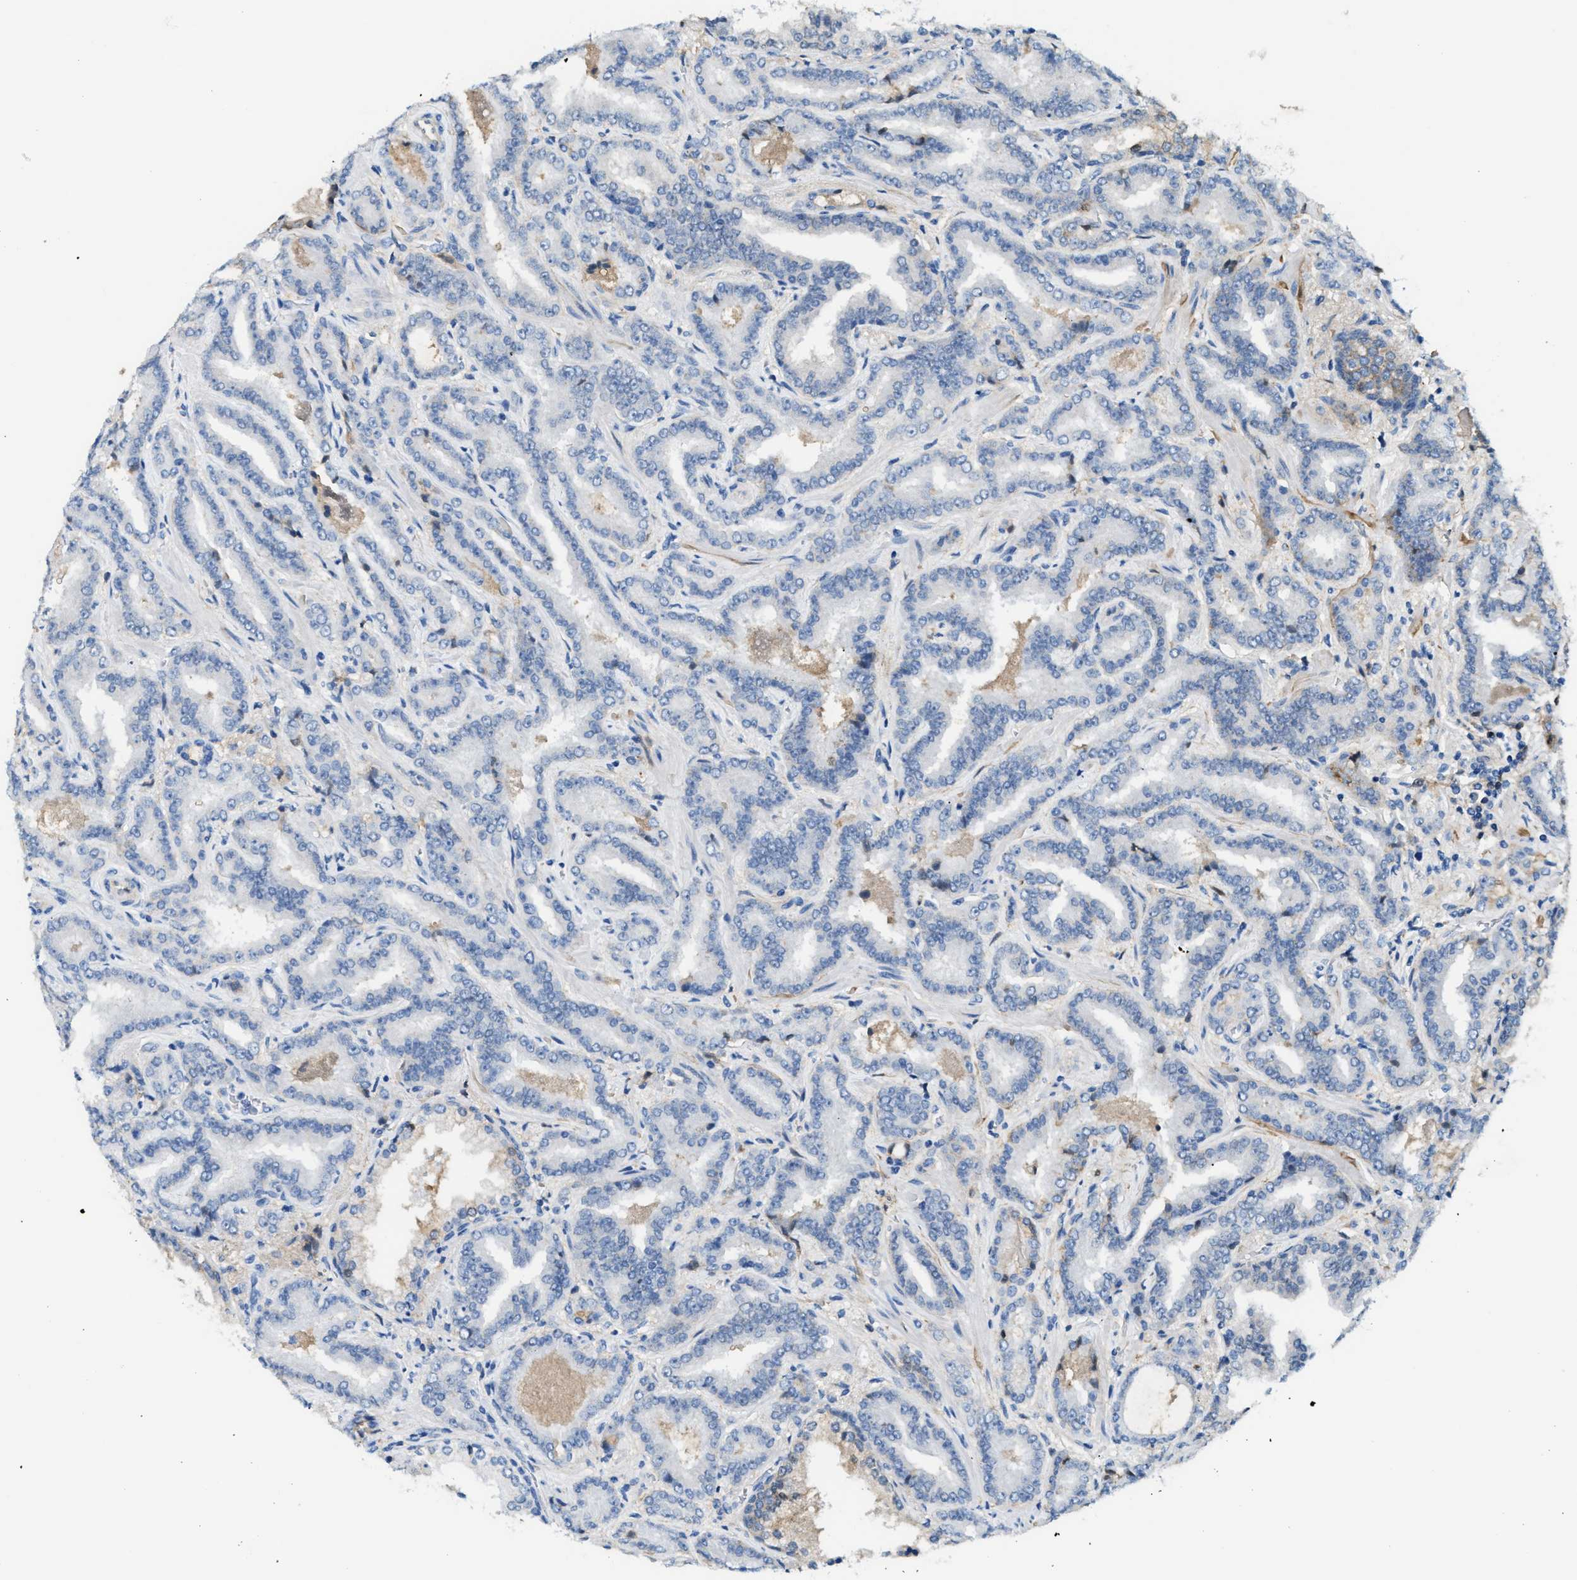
{"staining": {"intensity": "negative", "quantity": "none", "location": "none"}, "tissue": "prostate cancer", "cell_type": "Tumor cells", "image_type": "cancer", "snomed": [{"axis": "morphology", "description": "Adenocarcinoma, Low grade"}, {"axis": "topography", "description": "Prostate"}], "caption": "The immunohistochemistry photomicrograph has no significant positivity in tumor cells of adenocarcinoma (low-grade) (prostate) tissue. (DAB immunohistochemistry (IHC) with hematoxylin counter stain).", "gene": "CFI", "patient": {"sex": "male", "age": 60}}